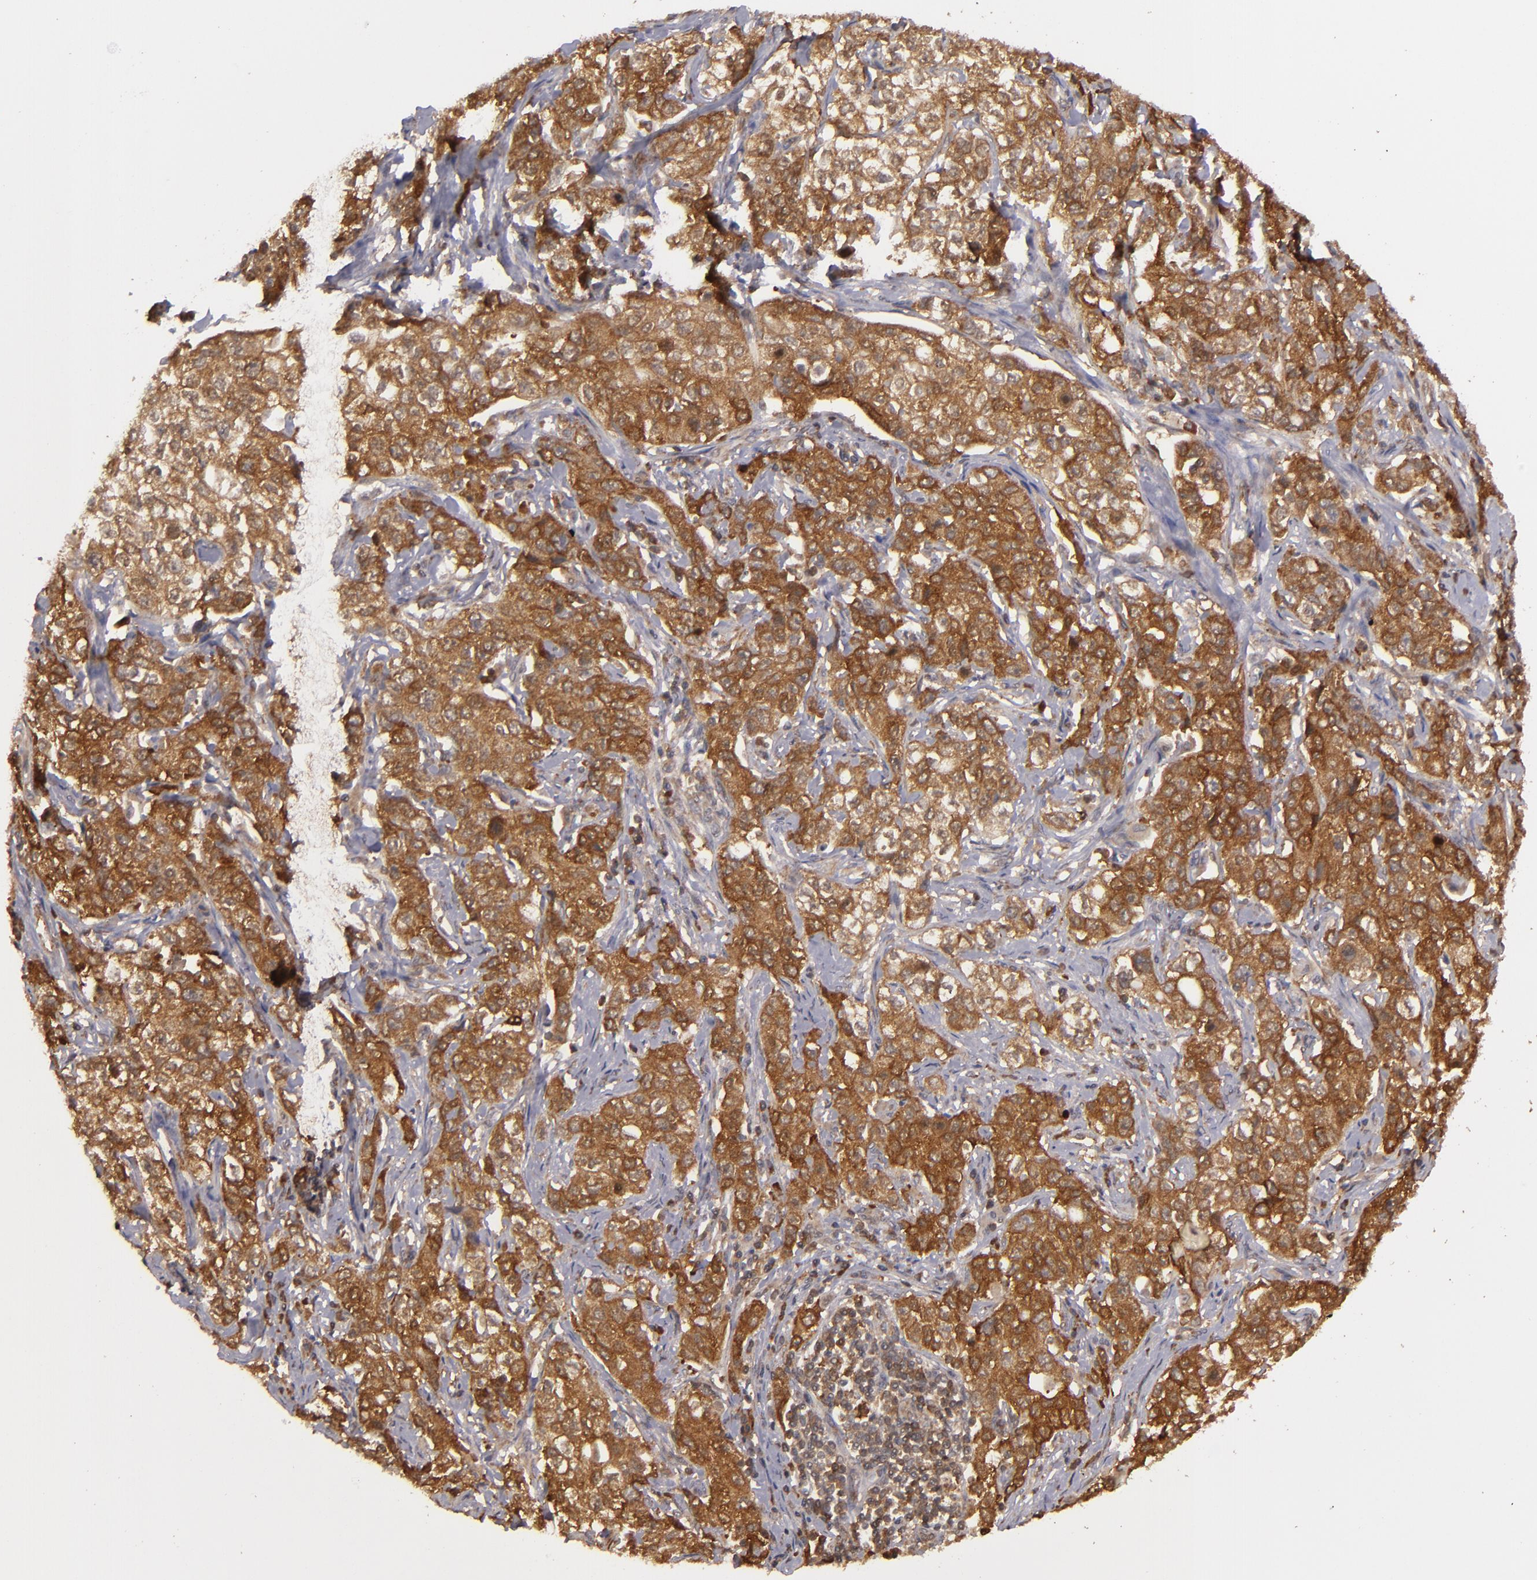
{"staining": {"intensity": "moderate", "quantity": ">75%", "location": "cytoplasmic/membranous"}, "tissue": "stomach cancer", "cell_type": "Tumor cells", "image_type": "cancer", "snomed": [{"axis": "morphology", "description": "Adenocarcinoma, NOS"}, {"axis": "topography", "description": "Stomach"}], "caption": "This photomicrograph exhibits immunohistochemistry staining of adenocarcinoma (stomach), with medium moderate cytoplasmic/membranous staining in about >75% of tumor cells.", "gene": "MAPK3", "patient": {"sex": "male", "age": 48}}